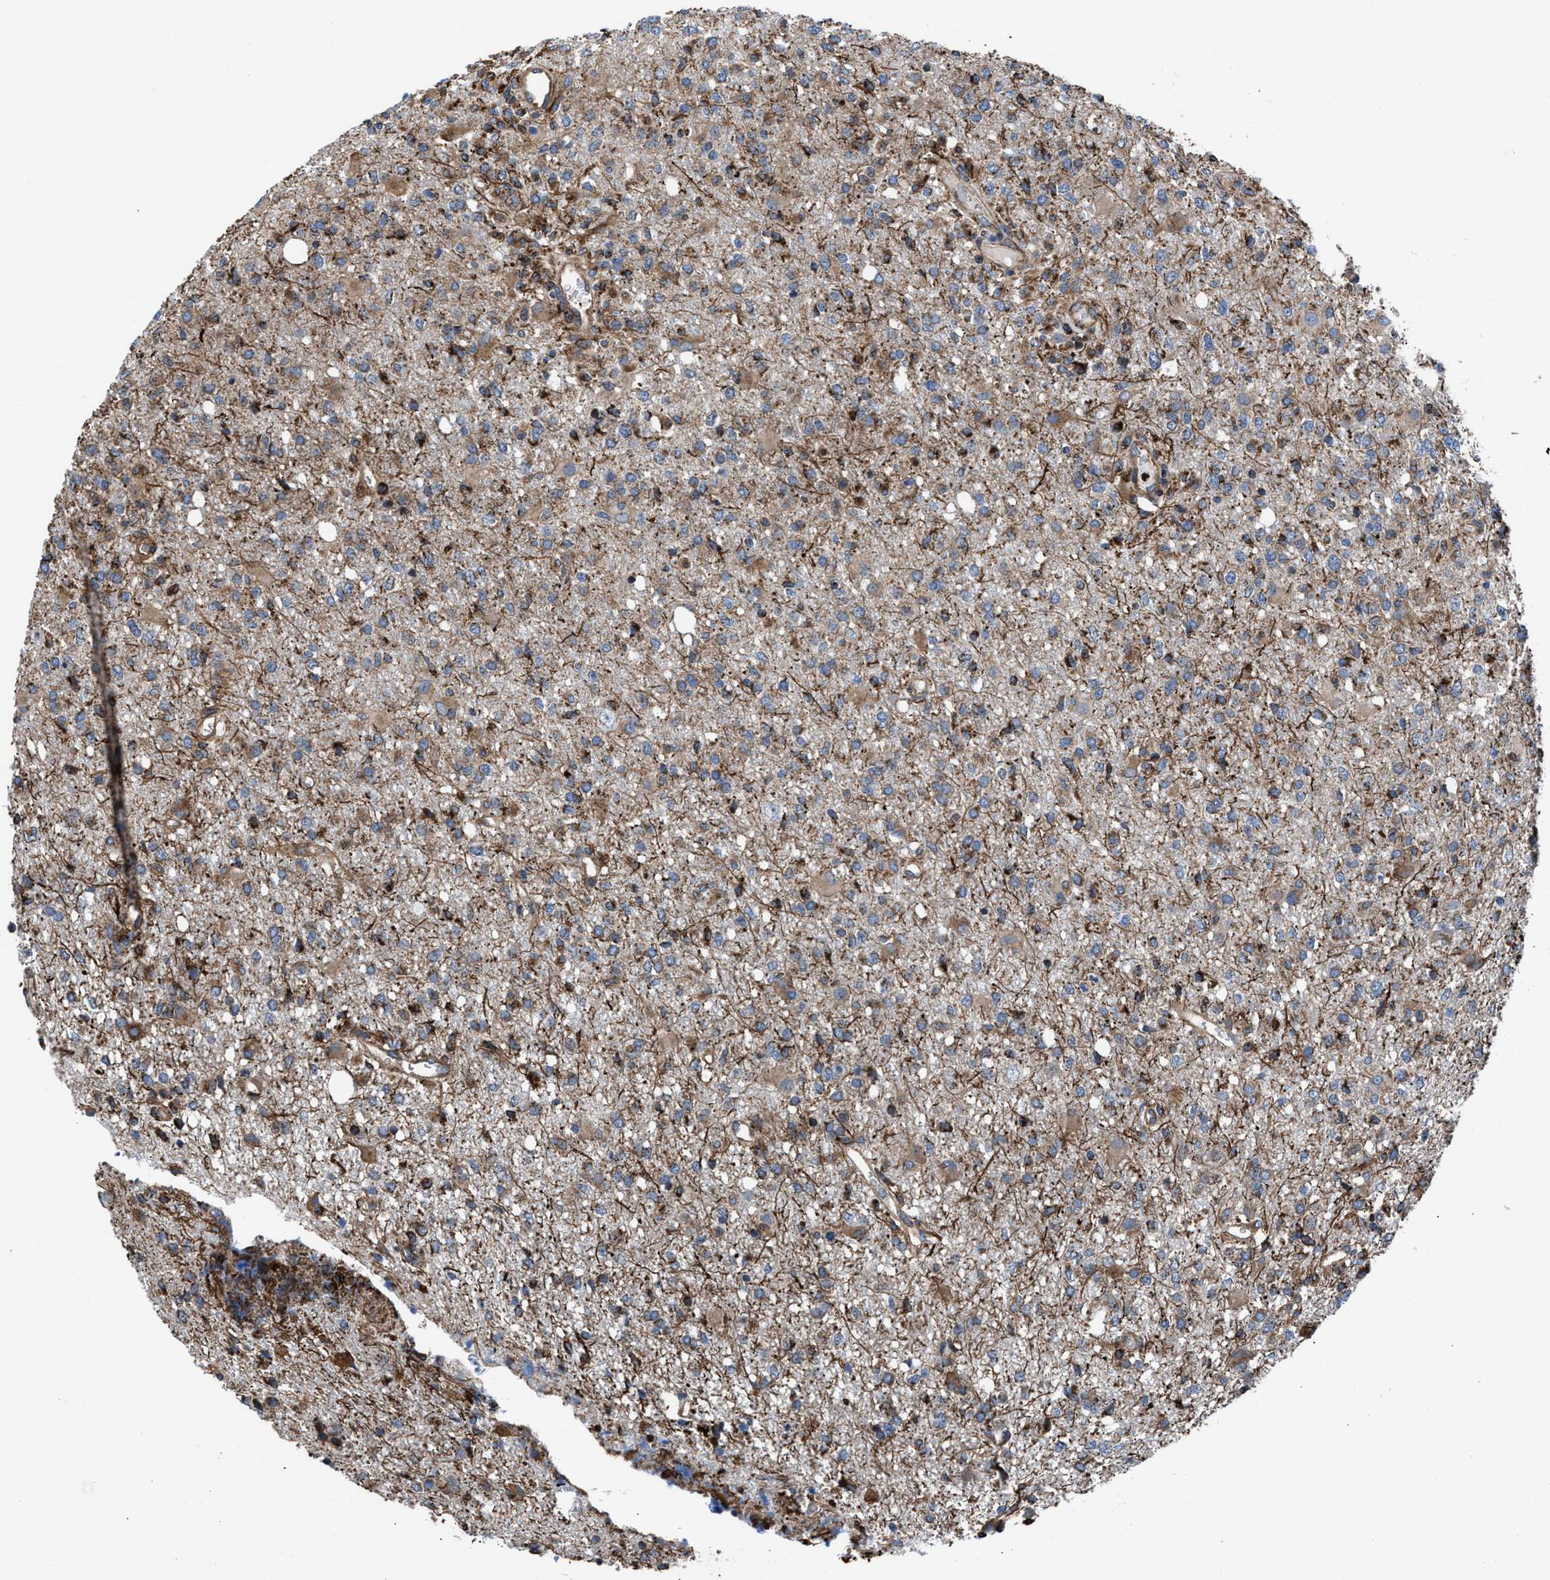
{"staining": {"intensity": "moderate", "quantity": "25%-75%", "location": "cytoplasmic/membranous"}, "tissue": "glioma", "cell_type": "Tumor cells", "image_type": "cancer", "snomed": [{"axis": "morphology", "description": "Glioma, malignant, High grade"}, {"axis": "topography", "description": "Brain"}], "caption": "Immunohistochemistry of human malignant glioma (high-grade) demonstrates medium levels of moderate cytoplasmic/membranous staining in approximately 25%-75% of tumor cells.", "gene": "PRR15L", "patient": {"sex": "female", "age": 57}}